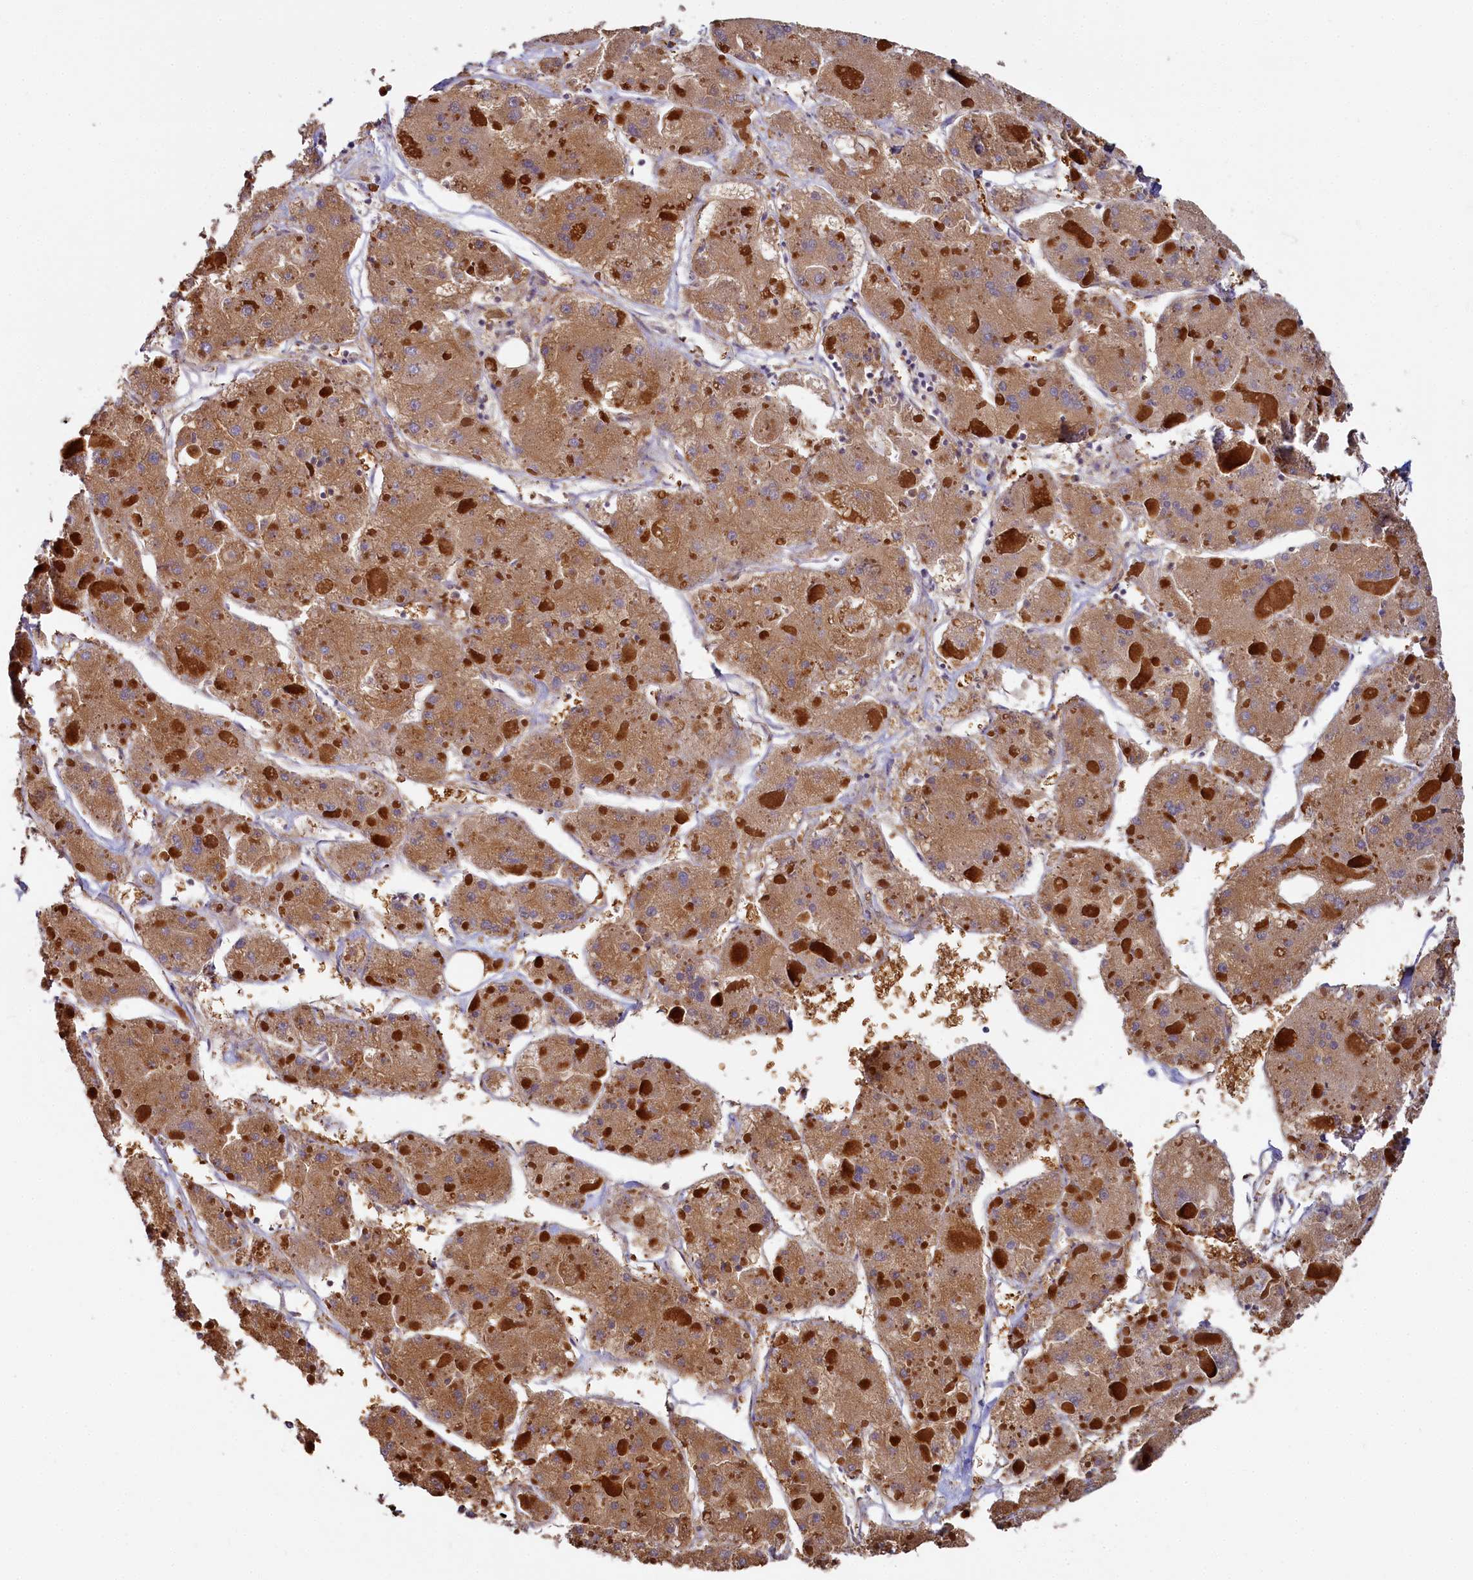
{"staining": {"intensity": "moderate", "quantity": ">75%", "location": "cytoplasmic/membranous"}, "tissue": "liver cancer", "cell_type": "Tumor cells", "image_type": "cancer", "snomed": [{"axis": "morphology", "description": "Carcinoma, Hepatocellular, NOS"}, {"axis": "topography", "description": "Liver"}], "caption": "Immunohistochemical staining of liver cancer (hepatocellular carcinoma) exhibits medium levels of moderate cytoplasmic/membranous protein expression in about >75% of tumor cells.", "gene": "PPIP5K1", "patient": {"sex": "female", "age": 73}}